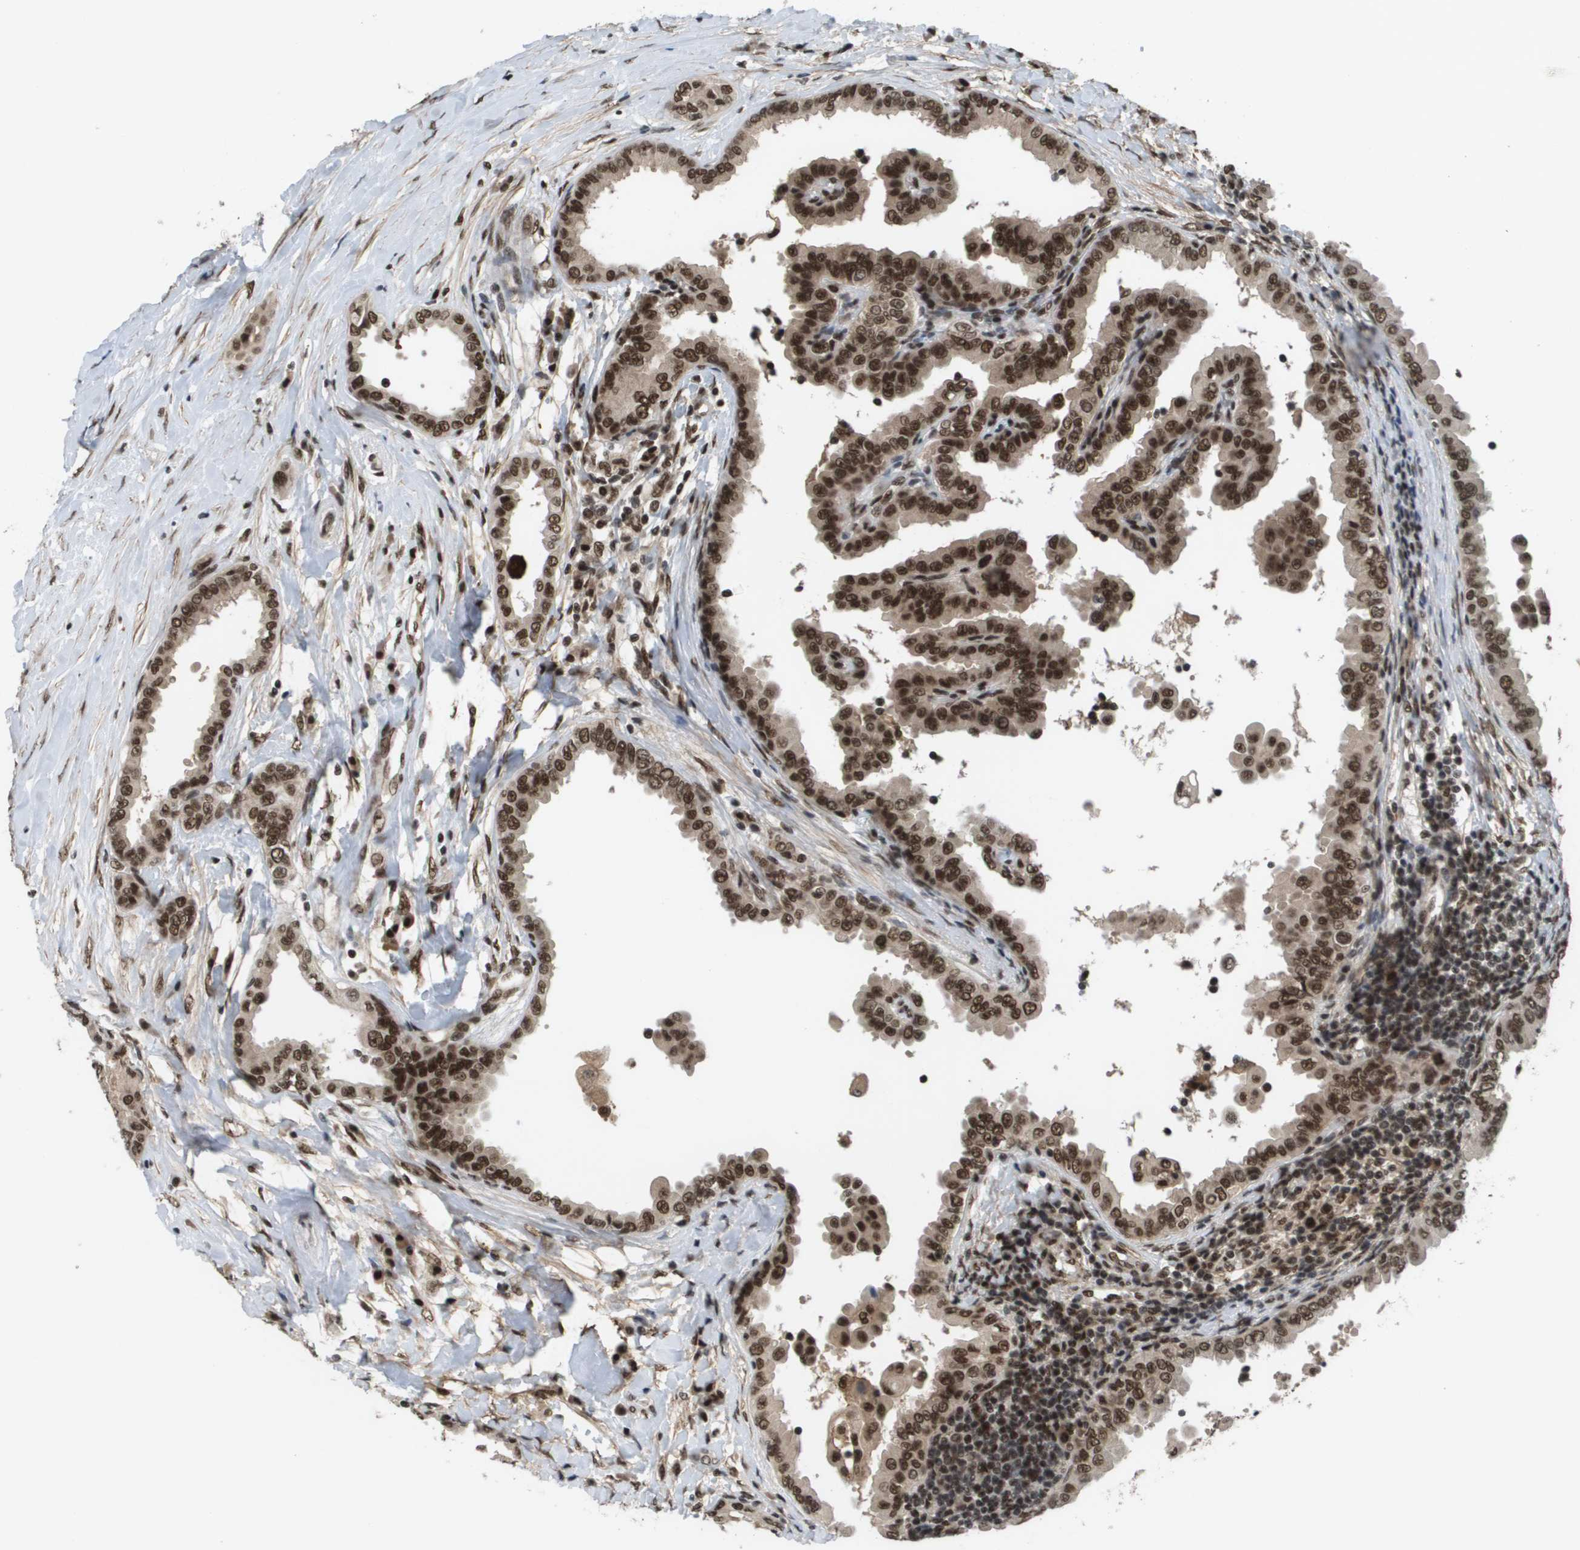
{"staining": {"intensity": "moderate", "quantity": ">75%", "location": "cytoplasmic/membranous,nuclear"}, "tissue": "thyroid cancer", "cell_type": "Tumor cells", "image_type": "cancer", "snomed": [{"axis": "morphology", "description": "Papillary adenocarcinoma, NOS"}, {"axis": "topography", "description": "Thyroid gland"}], "caption": "Papillary adenocarcinoma (thyroid) stained for a protein exhibits moderate cytoplasmic/membranous and nuclear positivity in tumor cells. Using DAB (brown) and hematoxylin (blue) stains, captured at high magnification using brightfield microscopy.", "gene": "PRCC", "patient": {"sex": "male", "age": 33}}